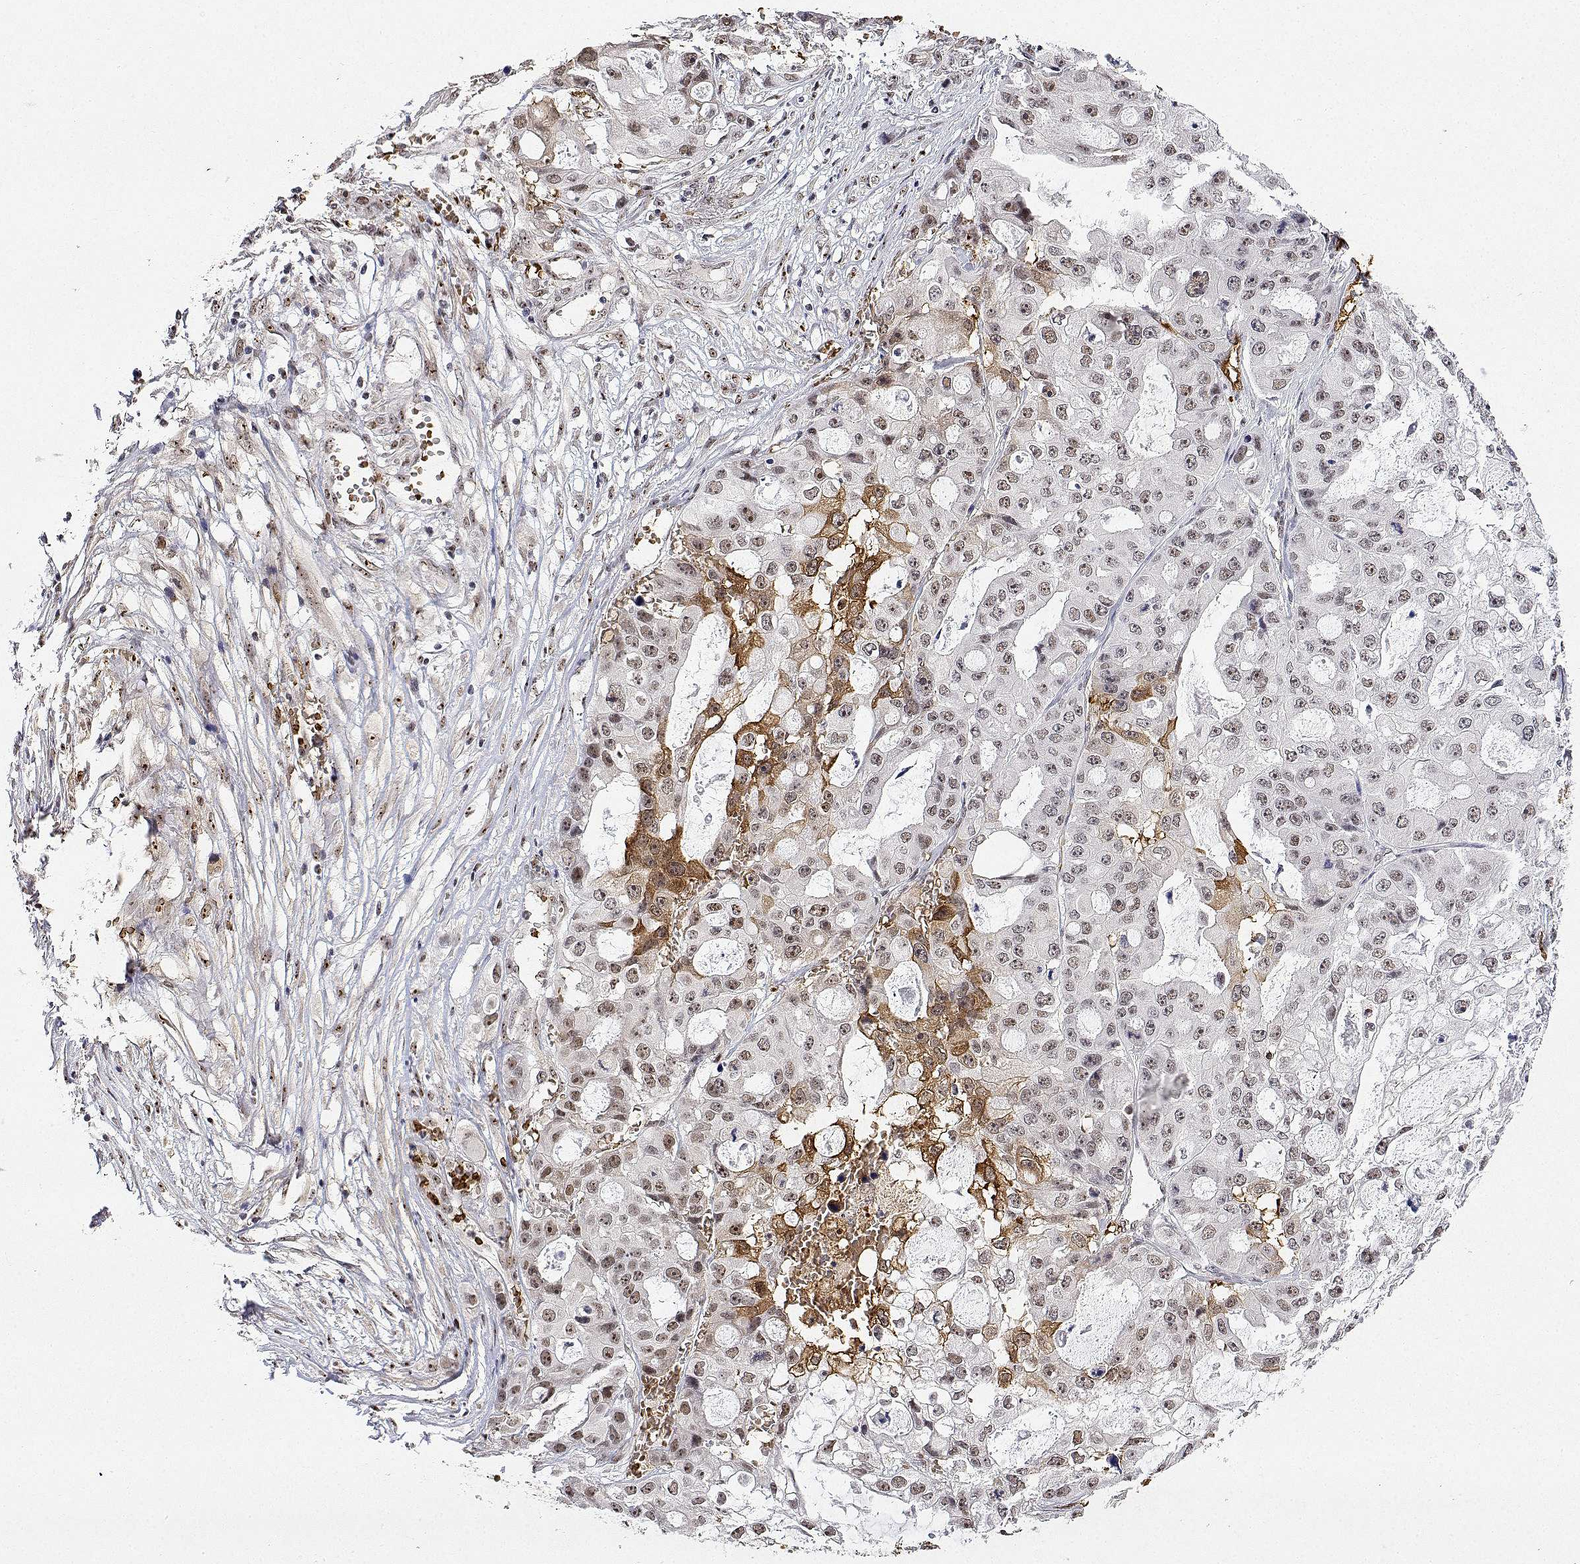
{"staining": {"intensity": "moderate", "quantity": "25%-75%", "location": "nuclear"}, "tissue": "ovarian cancer", "cell_type": "Tumor cells", "image_type": "cancer", "snomed": [{"axis": "morphology", "description": "Cystadenocarcinoma, serous, NOS"}, {"axis": "topography", "description": "Ovary"}], "caption": "Immunohistochemical staining of human ovarian cancer (serous cystadenocarcinoma) displays moderate nuclear protein expression in approximately 25%-75% of tumor cells.", "gene": "ADAR", "patient": {"sex": "female", "age": 56}}